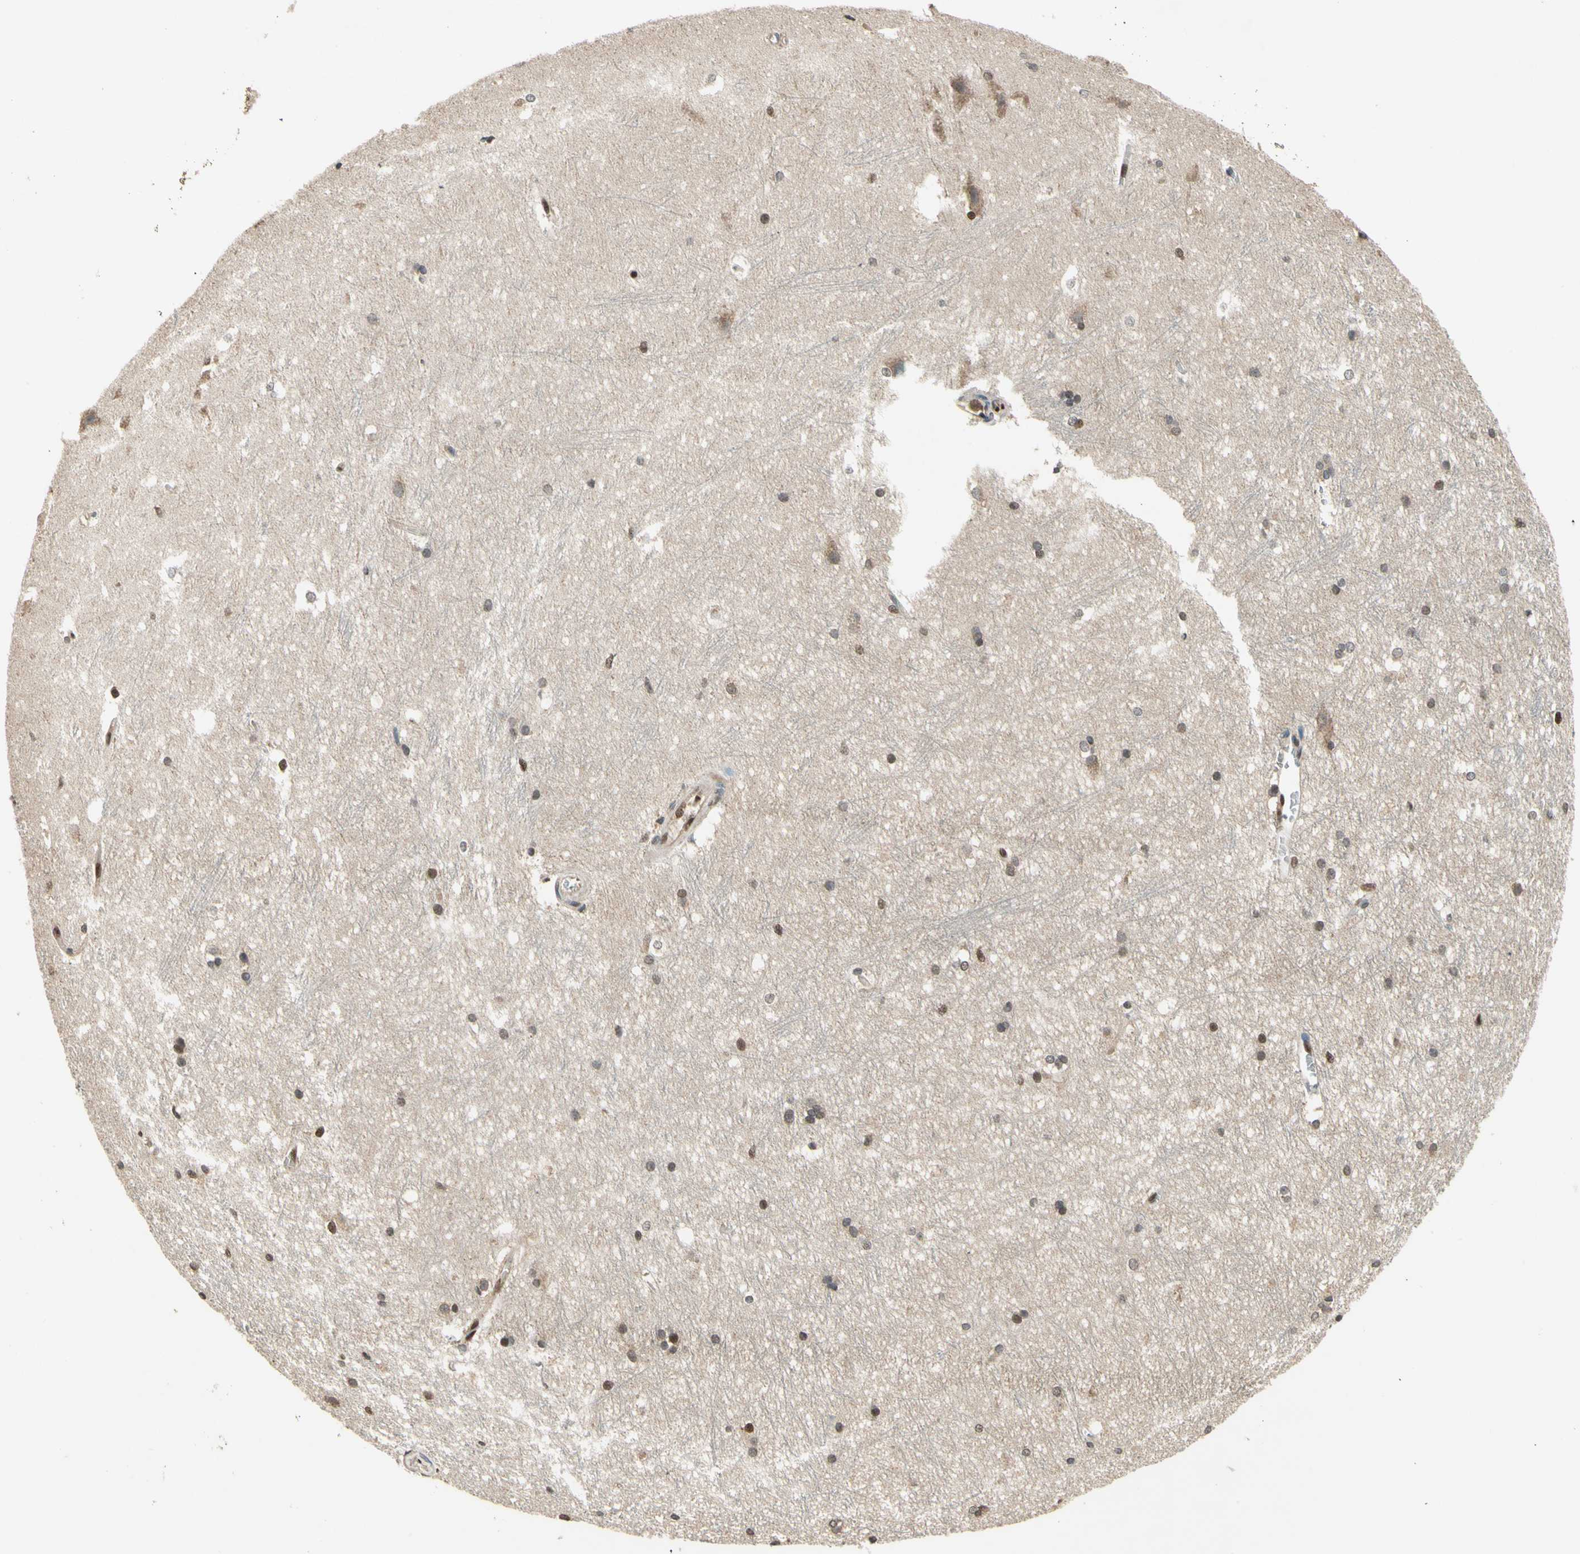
{"staining": {"intensity": "moderate", "quantity": "<25%", "location": "nuclear"}, "tissue": "hippocampus", "cell_type": "Glial cells", "image_type": "normal", "snomed": [{"axis": "morphology", "description": "Normal tissue, NOS"}, {"axis": "topography", "description": "Hippocampus"}], "caption": "Brown immunohistochemical staining in normal human hippocampus shows moderate nuclear positivity in approximately <25% of glial cells. (DAB (3,3'-diaminobenzidine) = brown stain, brightfield microscopy at high magnification).", "gene": "GSR", "patient": {"sex": "female", "age": 19}}